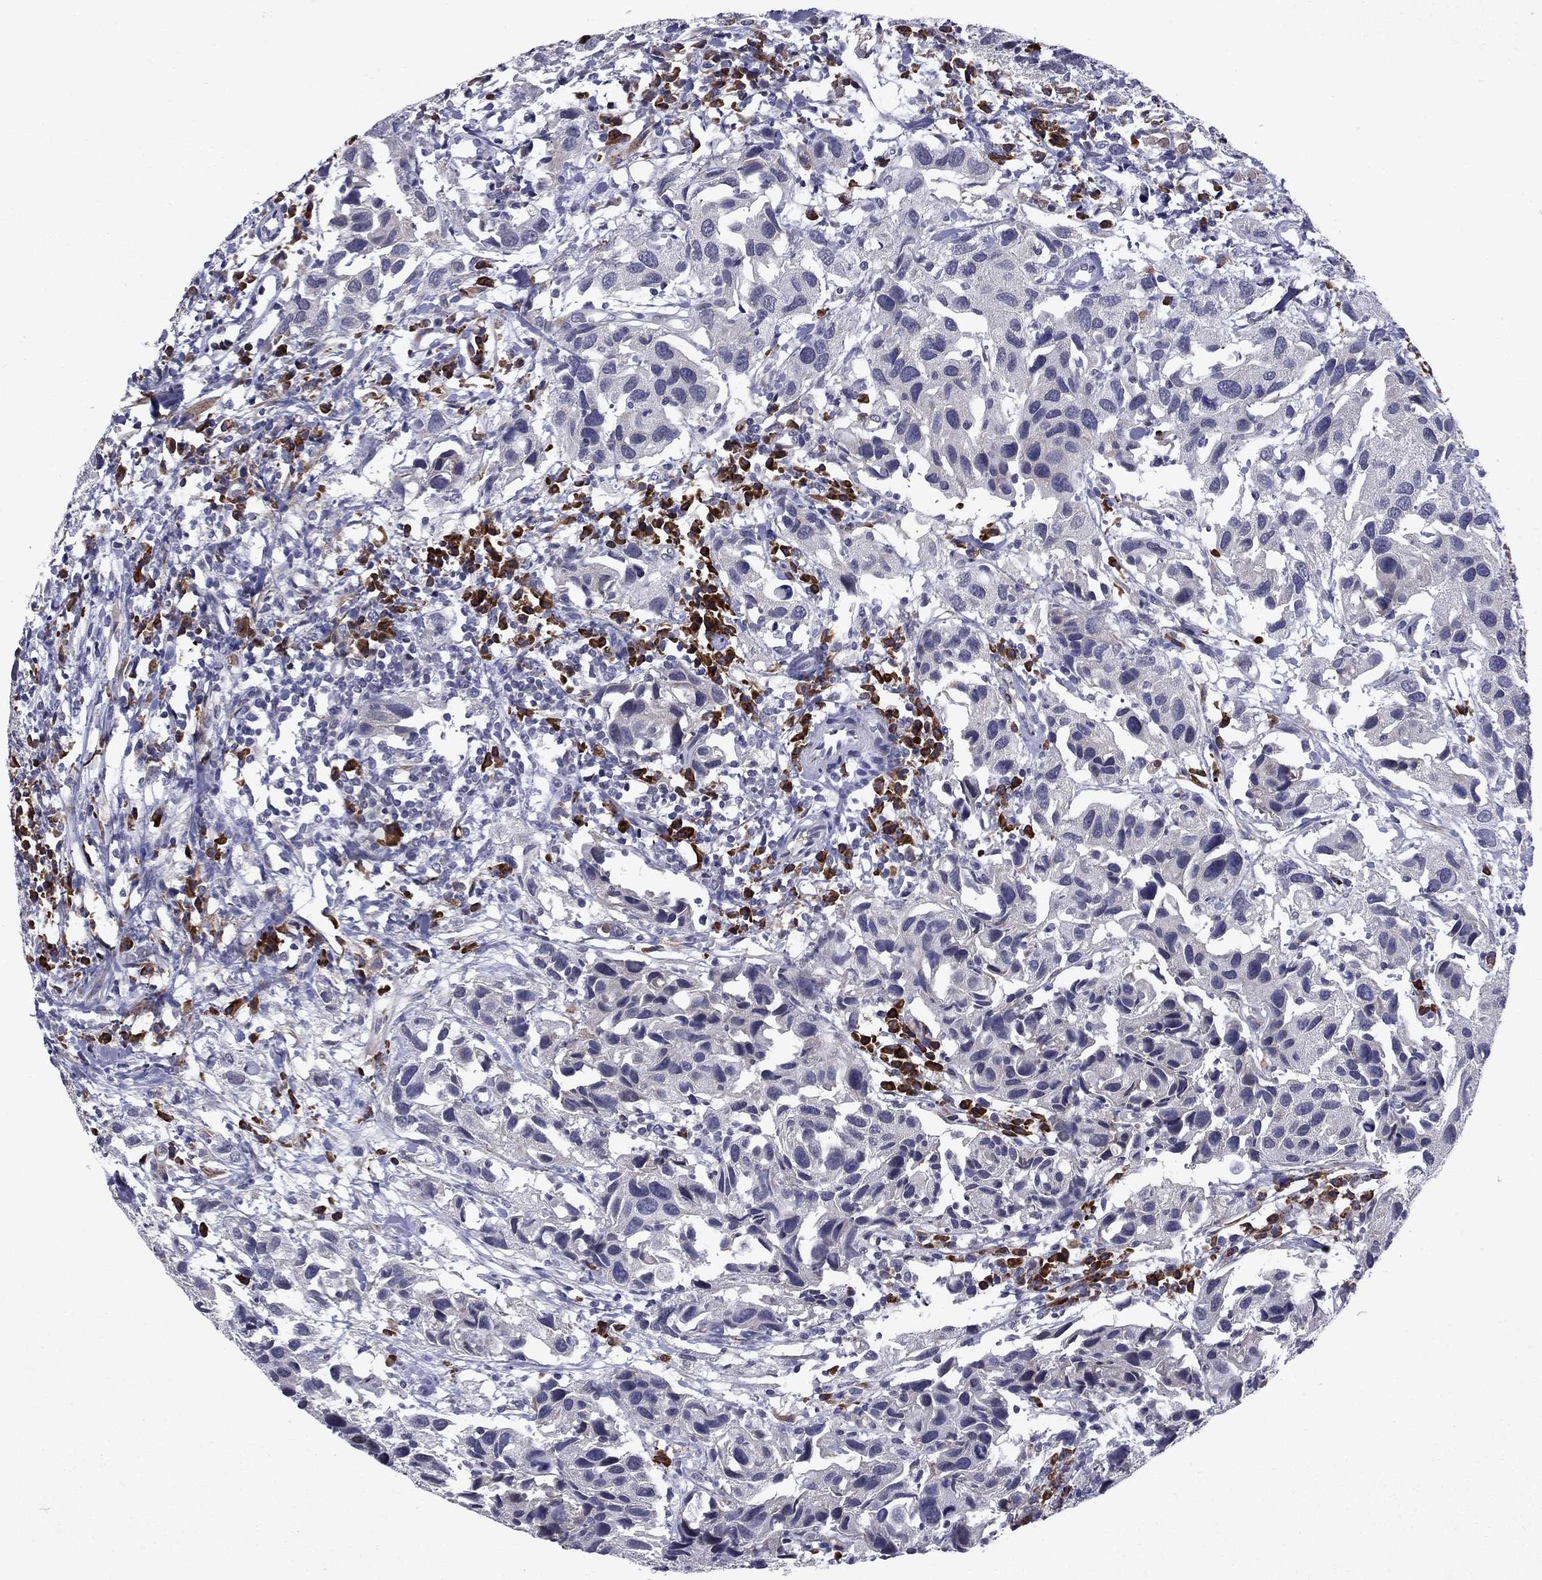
{"staining": {"intensity": "negative", "quantity": "none", "location": "none"}, "tissue": "urothelial cancer", "cell_type": "Tumor cells", "image_type": "cancer", "snomed": [{"axis": "morphology", "description": "Urothelial carcinoma, High grade"}, {"axis": "topography", "description": "Urinary bladder"}], "caption": "Histopathology image shows no protein staining in tumor cells of urothelial cancer tissue. (DAB IHC with hematoxylin counter stain).", "gene": "ECM1", "patient": {"sex": "male", "age": 79}}